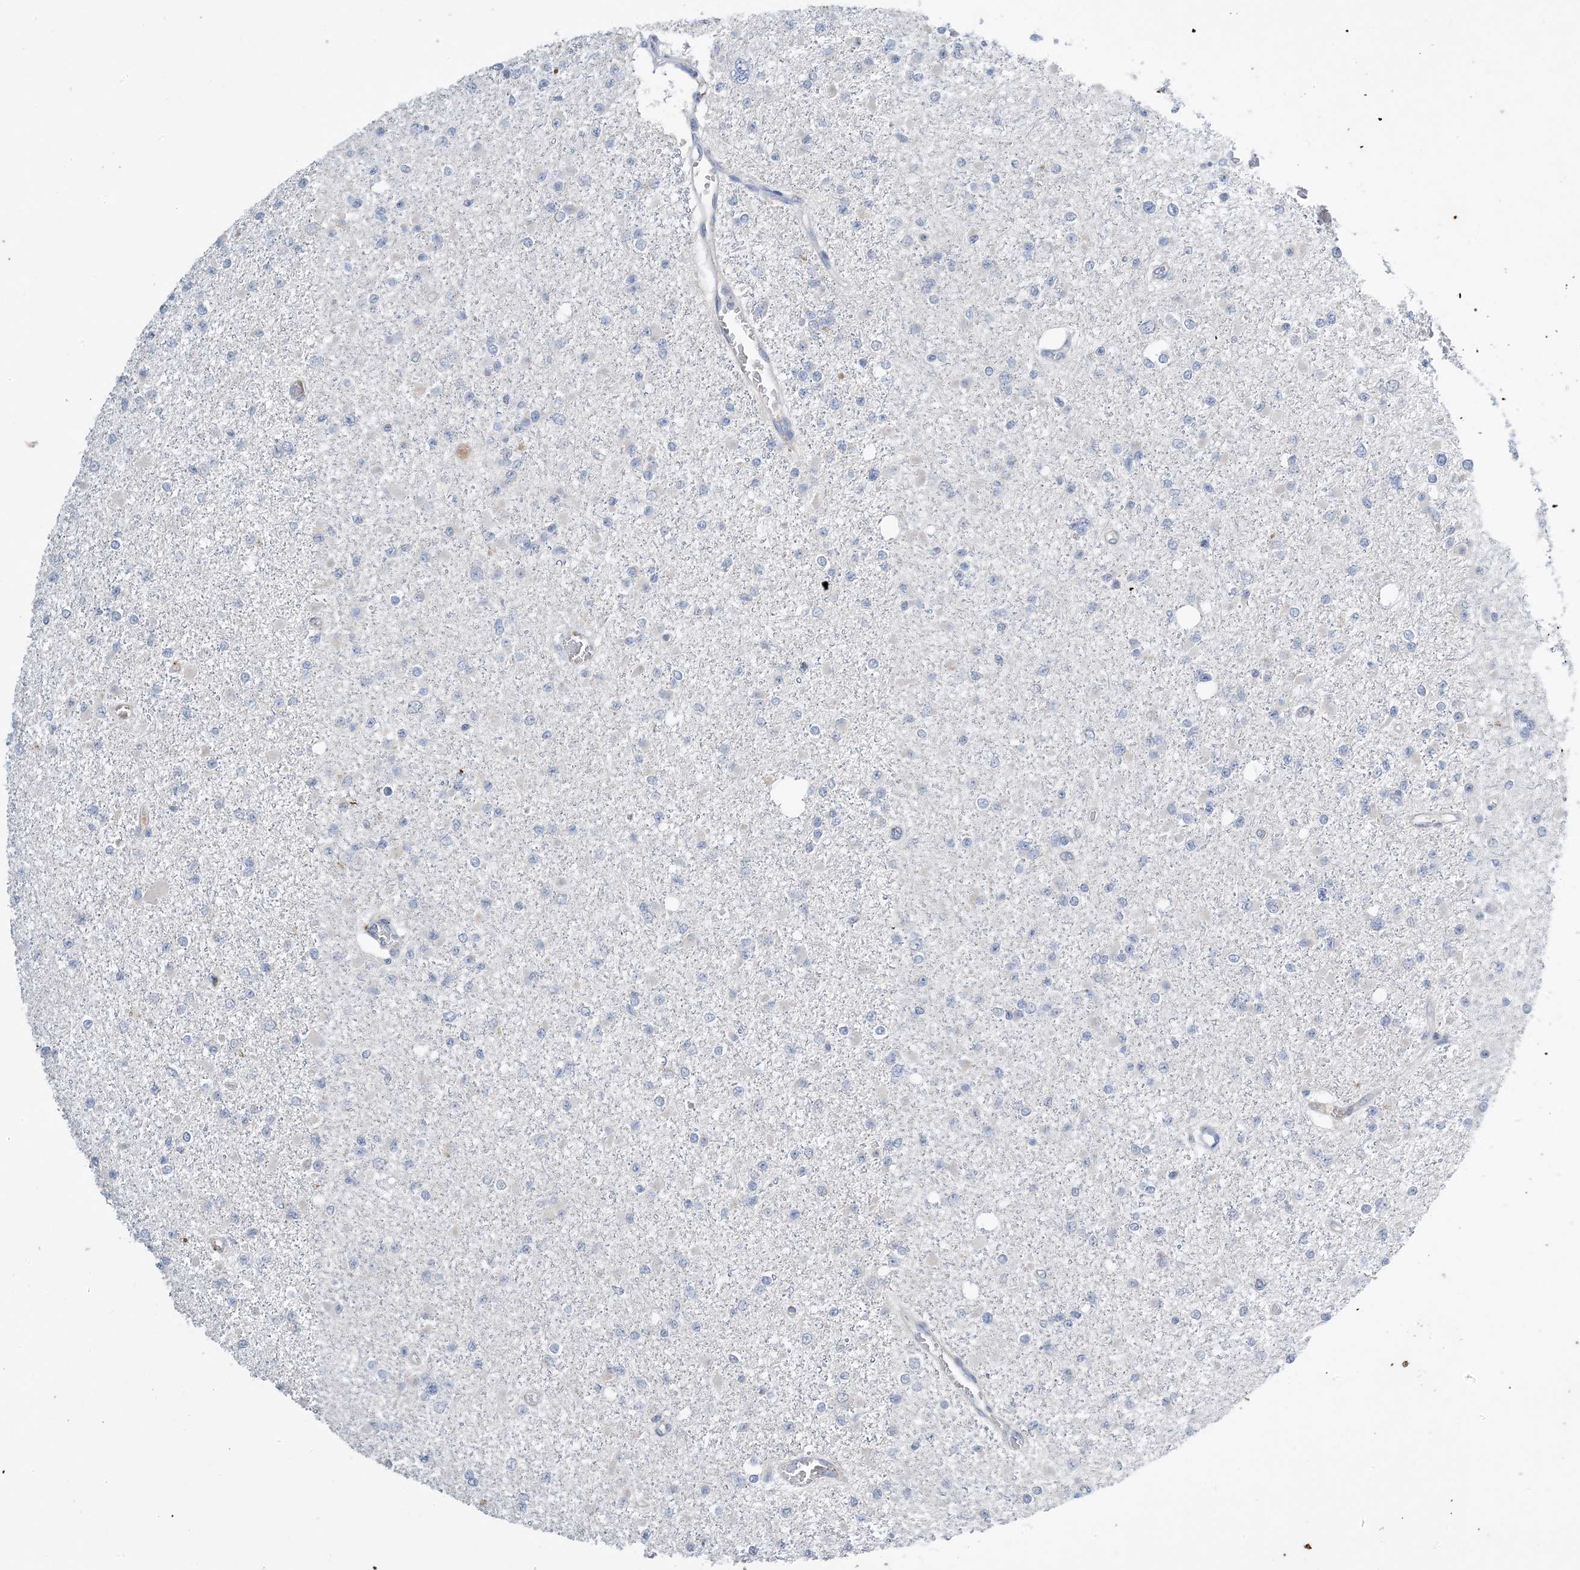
{"staining": {"intensity": "negative", "quantity": "none", "location": "none"}, "tissue": "glioma", "cell_type": "Tumor cells", "image_type": "cancer", "snomed": [{"axis": "morphology", "description": "Glioma, malignant, Low grade"}, {"axis": "topography", "description": "Brain"}], "caption": "The IHC micrograph has no significant positivity in tumor cells of malignant glioma (low-grade) tissue.", "gene": "KPRP", "patient": {"sex": "female", "age": 22}}